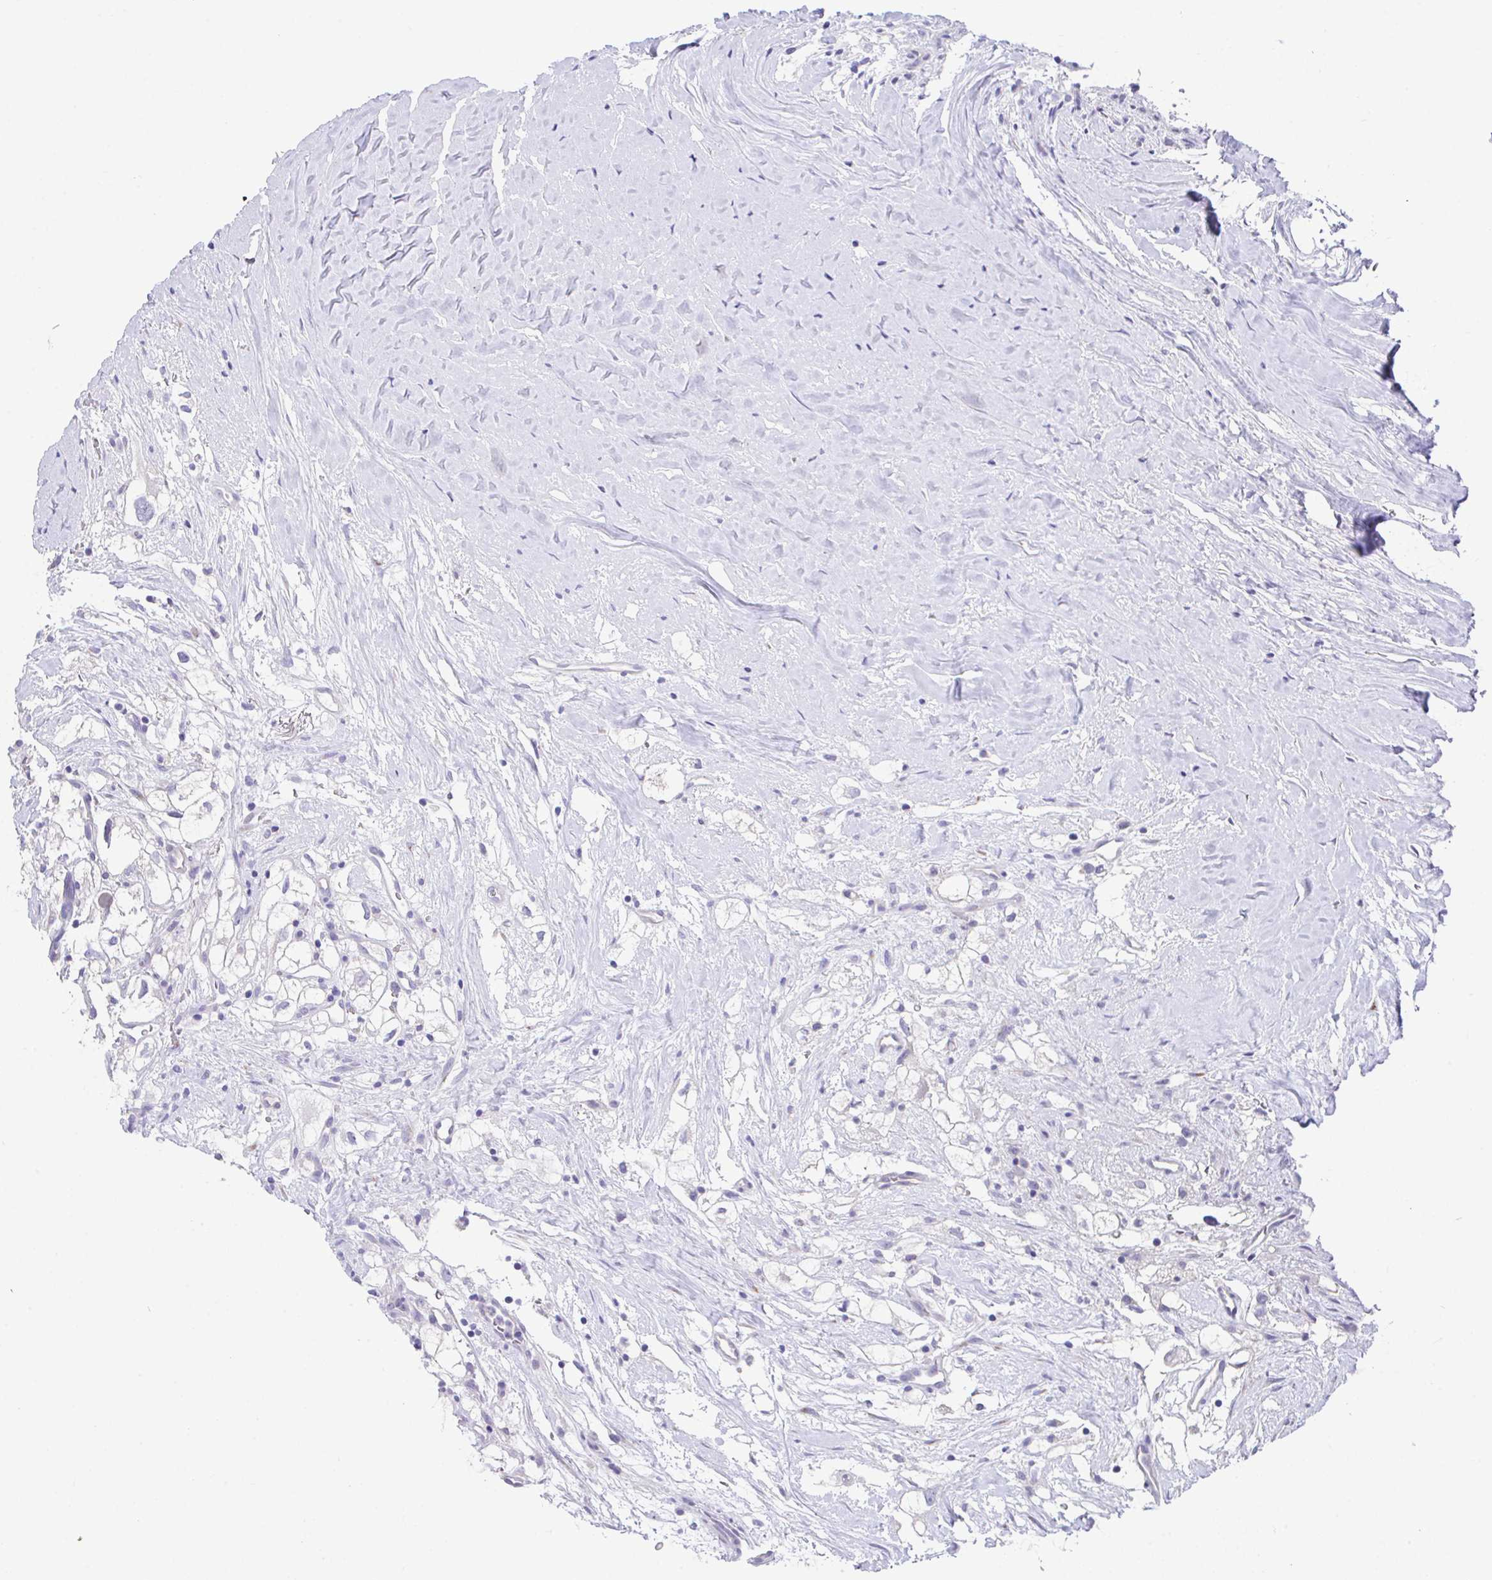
{"staining": {"intensity": "negative", "quantity": "none", "location": "none"}, "tissue": "renal cancer", "cell_type": "Tumor cells", "image_type": "cancer", "snomed": [{"axis": "morphology", "description": "Adenocarcinoma, NOS"}, {"axis": "topography", "description": "Kidney"}], "caption": "This histopathology image is of renal adenocarcinoma stained with IHC to label a protein in brown with the nuclei are counter-stained blue. There is no expression in tumor cells.", "gene": "HACD4", "patient": {"sex": "male", "age": 59}}